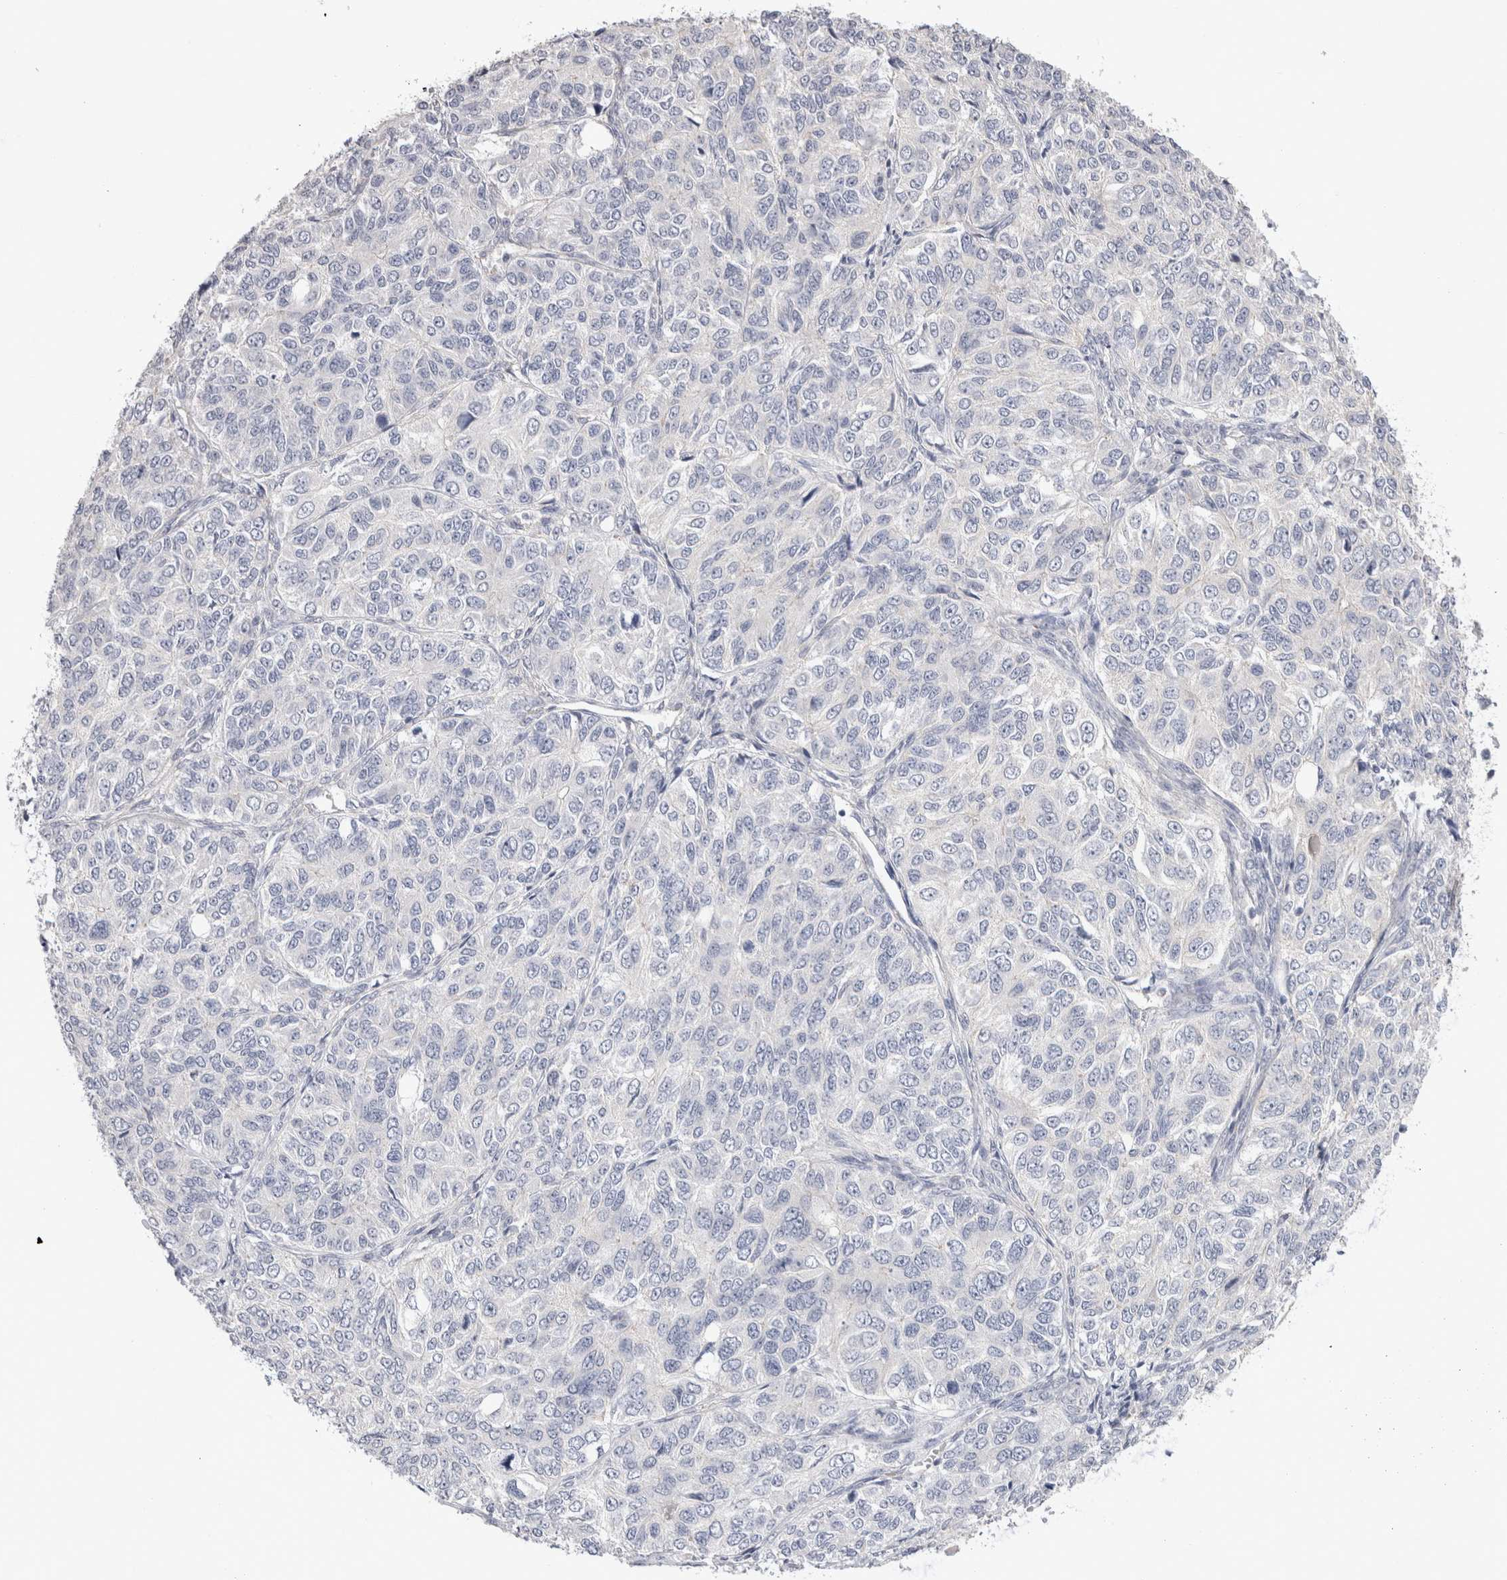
{"staining": {"intensity": "negative", "quantity": "none", "location": "none"}, "tissue": "ovarian cancer", "cell_type": "Tumor cells", "image_type": "cancer", "snomed": [{"axis": "morphology", "description": "Carcinoma, endometroid"}, {"axis": "topography", "description": "Ovary"}], "caption": "High magnification brightfield microscopy of endometroid carcinoma (ovarian) stained with DAB (brown) and counterstained with hematoxylin (blue): tumor cells show no significant positivity.", "gene": "AFP", "patient": {"sex": "female", "age": 51}}